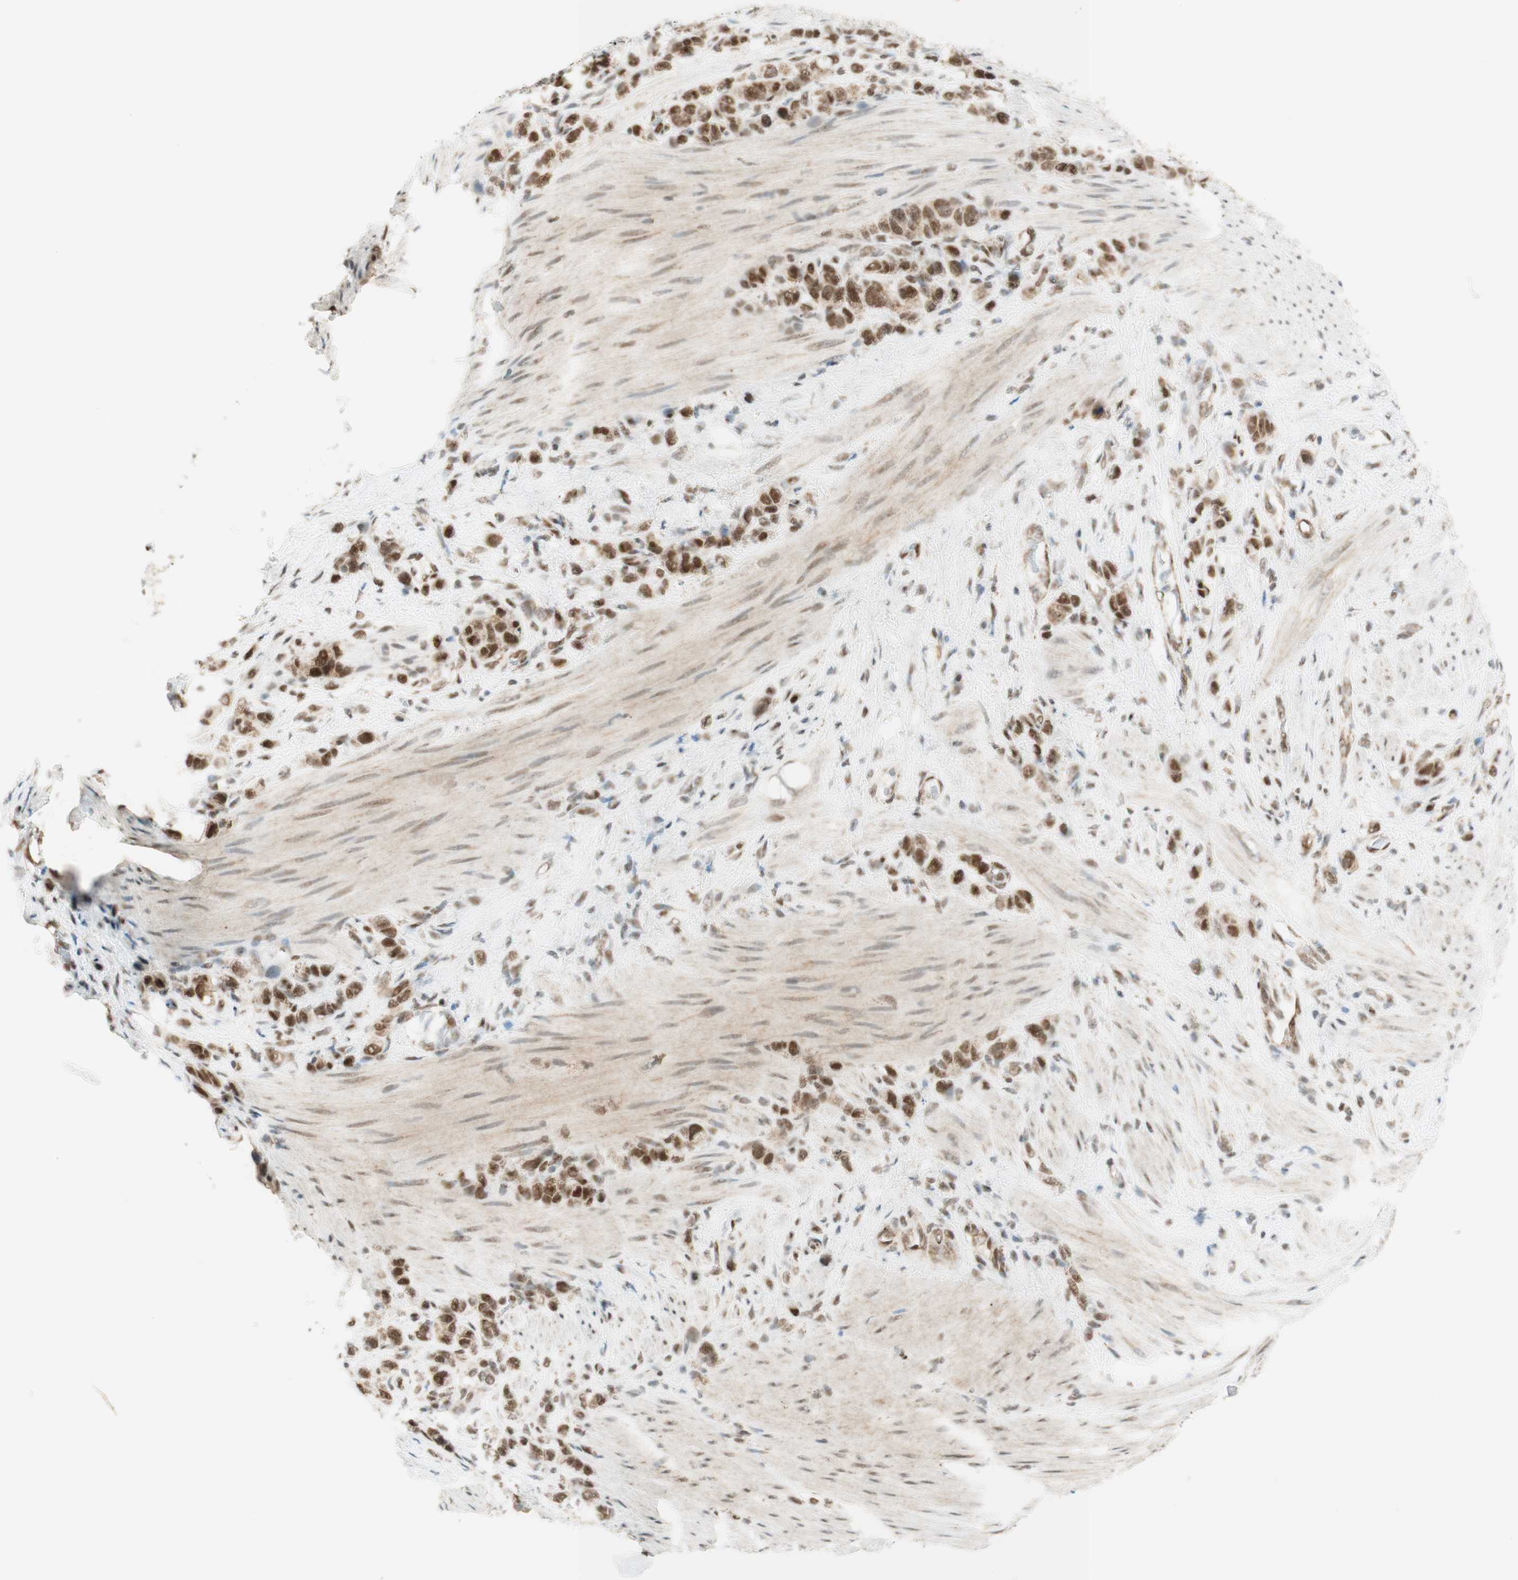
{"staining": {"intensity": "strong", "quantity": ">75%", "location": "nuclear"}, "tissue": "stomach cancer", "cell_type": "Tumor cells", "image_type": "cancer", "snomed": [{"axis": "morphology", "description": "Adenocarcinoma, NOS"}, {"axis": "morphology", "description": "Adenocarcinoma, High grade"}, {"axis": "topography", "description": "Stomach, upper"}, {"axis": "topography", "description": "Stomach, lower"}], "caption": "This micrograph exhibits IHC staining of stomach cancer, with high strong nuclear expression in approximately >75% of tumor cells.", "gene": "ZNF782", "patient": {"sex": "female", "age": 65}}